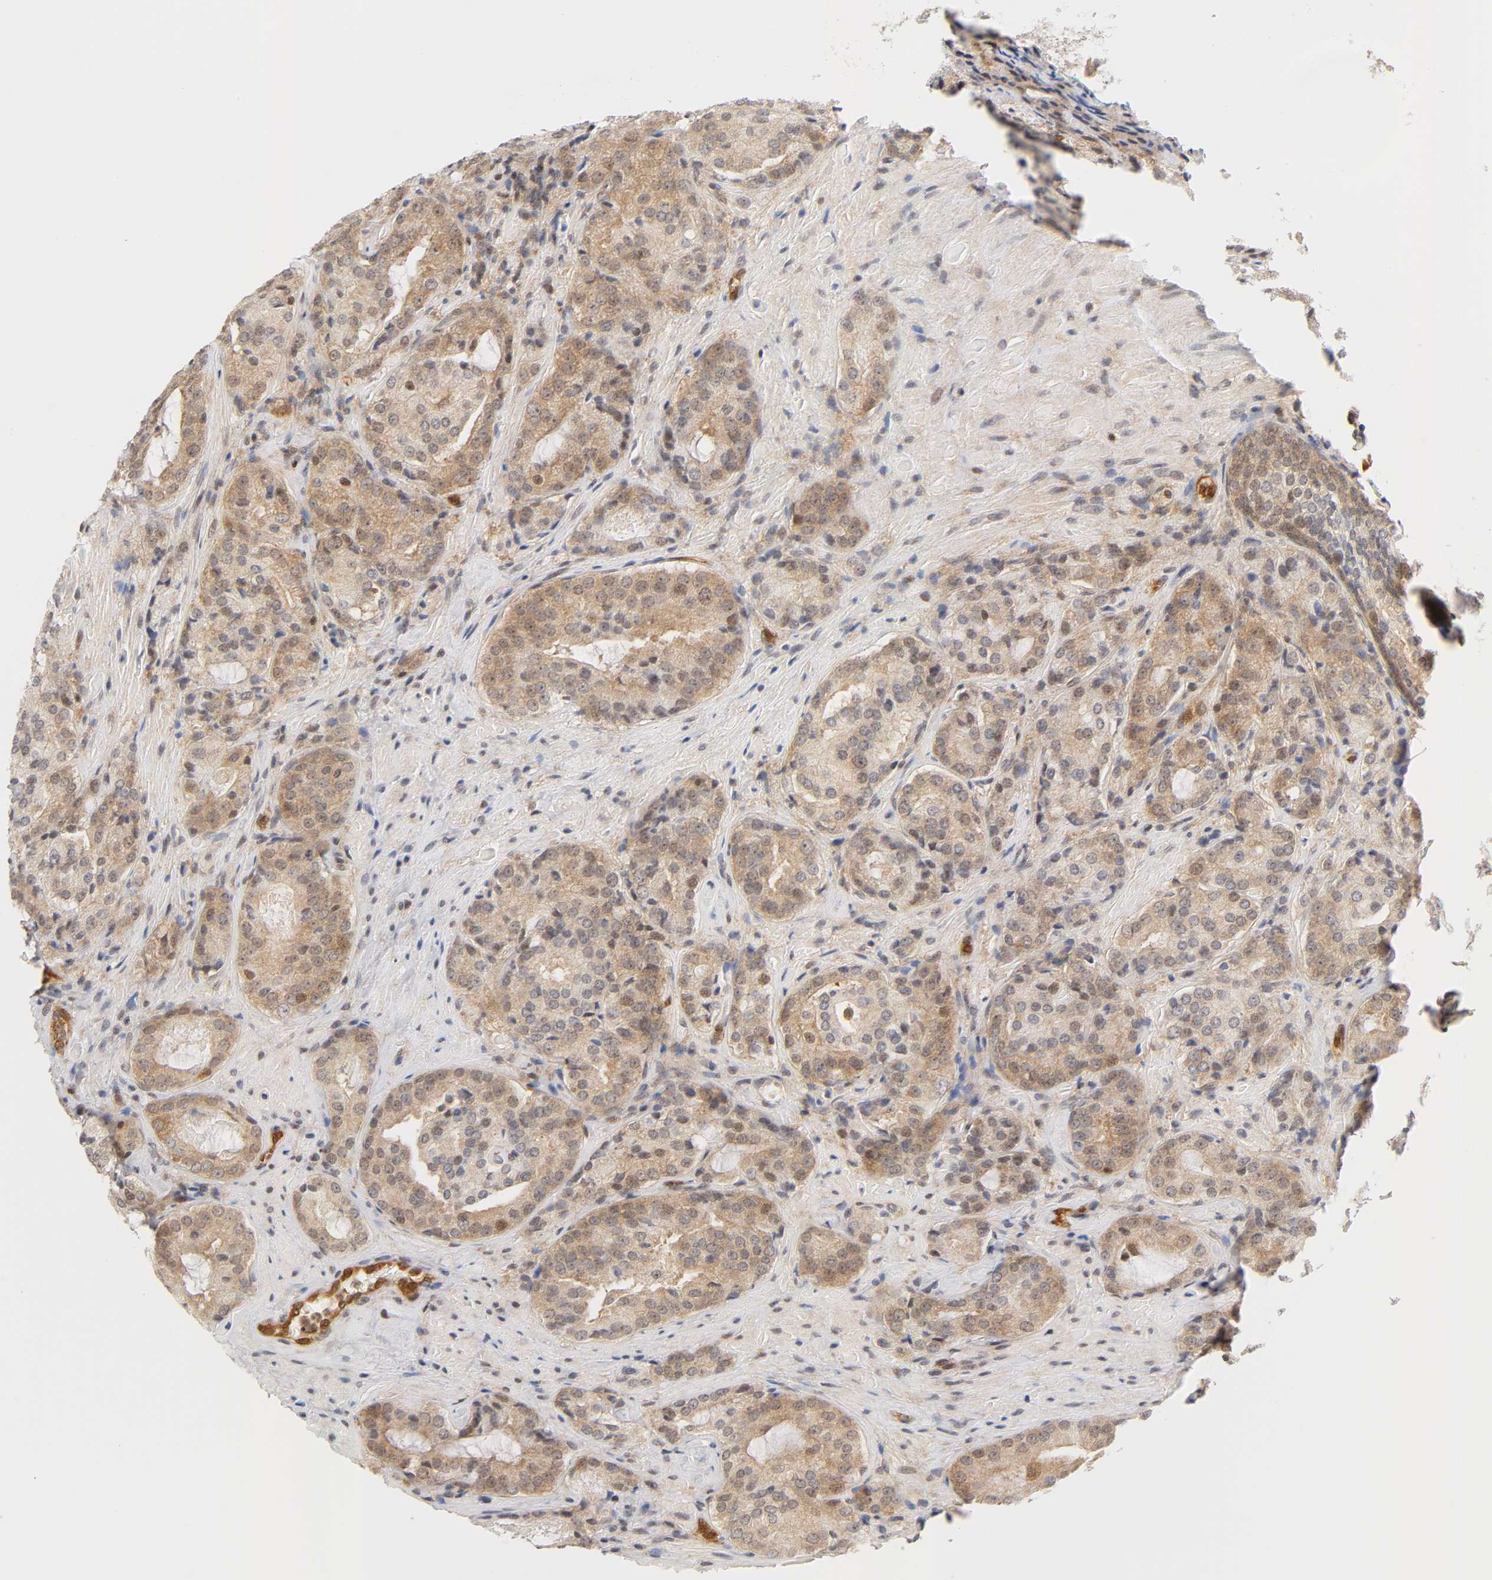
{"staining": {"intensity": "weak", "quantity": ">75%", "location": "cytoplasmic/membranous,nuclear"}, "tissue": "prostate cancer", "cell_type": "Tumor cells", "image_type": "cancer", "snomed": [{"axis": "morphology", "description": "Adenocarcinoma, High grade"}, {"axis": "topography", "description": "Prostate"}], "caption": "Prostate cancer (adenocarcinoma (high-grade)) stained with immunohistochemistry displays weak cytoplasmic/membranous and nuclear staining in about >75% of tumor cells.", "gene": "CDC37", "patient": {"sex": "male", "age": 72}}